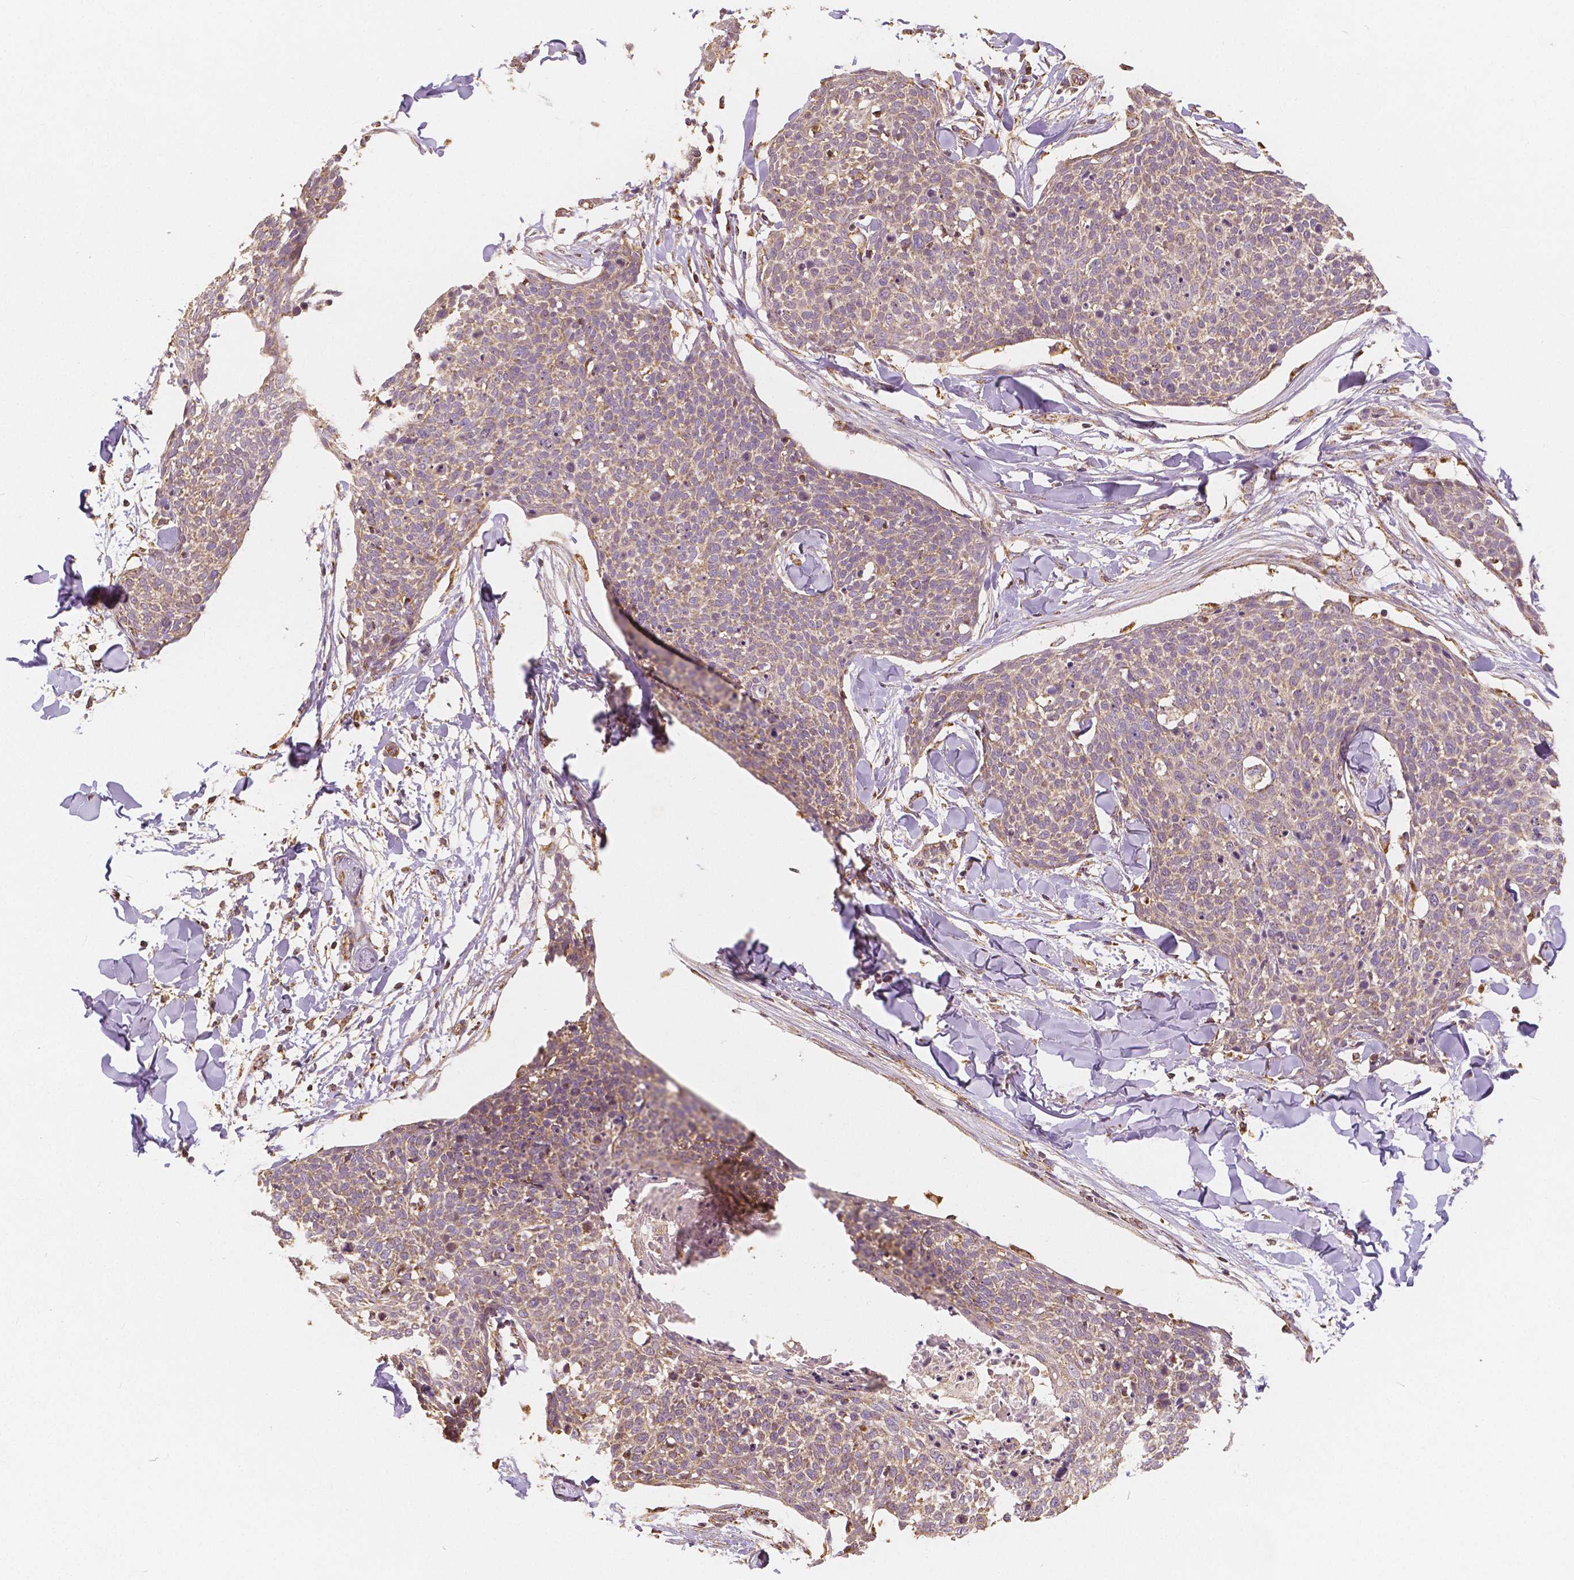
{"staining": {"intensity": "weak", "quantity": "25%-75%", "location": "cytoplasmic/membranous"}, "tissue": "skin cancer", "cell_type": "Tumor cells", "image_type": "cancer", "snomed": [{"axis": "morphology", "description": "Squamous cell carcinoma, NOS"}, {"axis": "topography", "description": "Skin"}, {"axis": "topography", "description": "Vulva"}], "caption": "Immunohistochemistry staining of skin cancer (squamous cell carcinoma), which demonstrates low levels of weak cytoplasmic/membranous staining in about 25%-75% of tumor cells indicating weak cytoplasmic/membranous protein positivity. The staining was performed using DAB (brown) for protein detection and nuclei were counterstained in hematoxylin (blue).", "gene": "PEX26", "patient": {"sex": "female", "age": 75}}